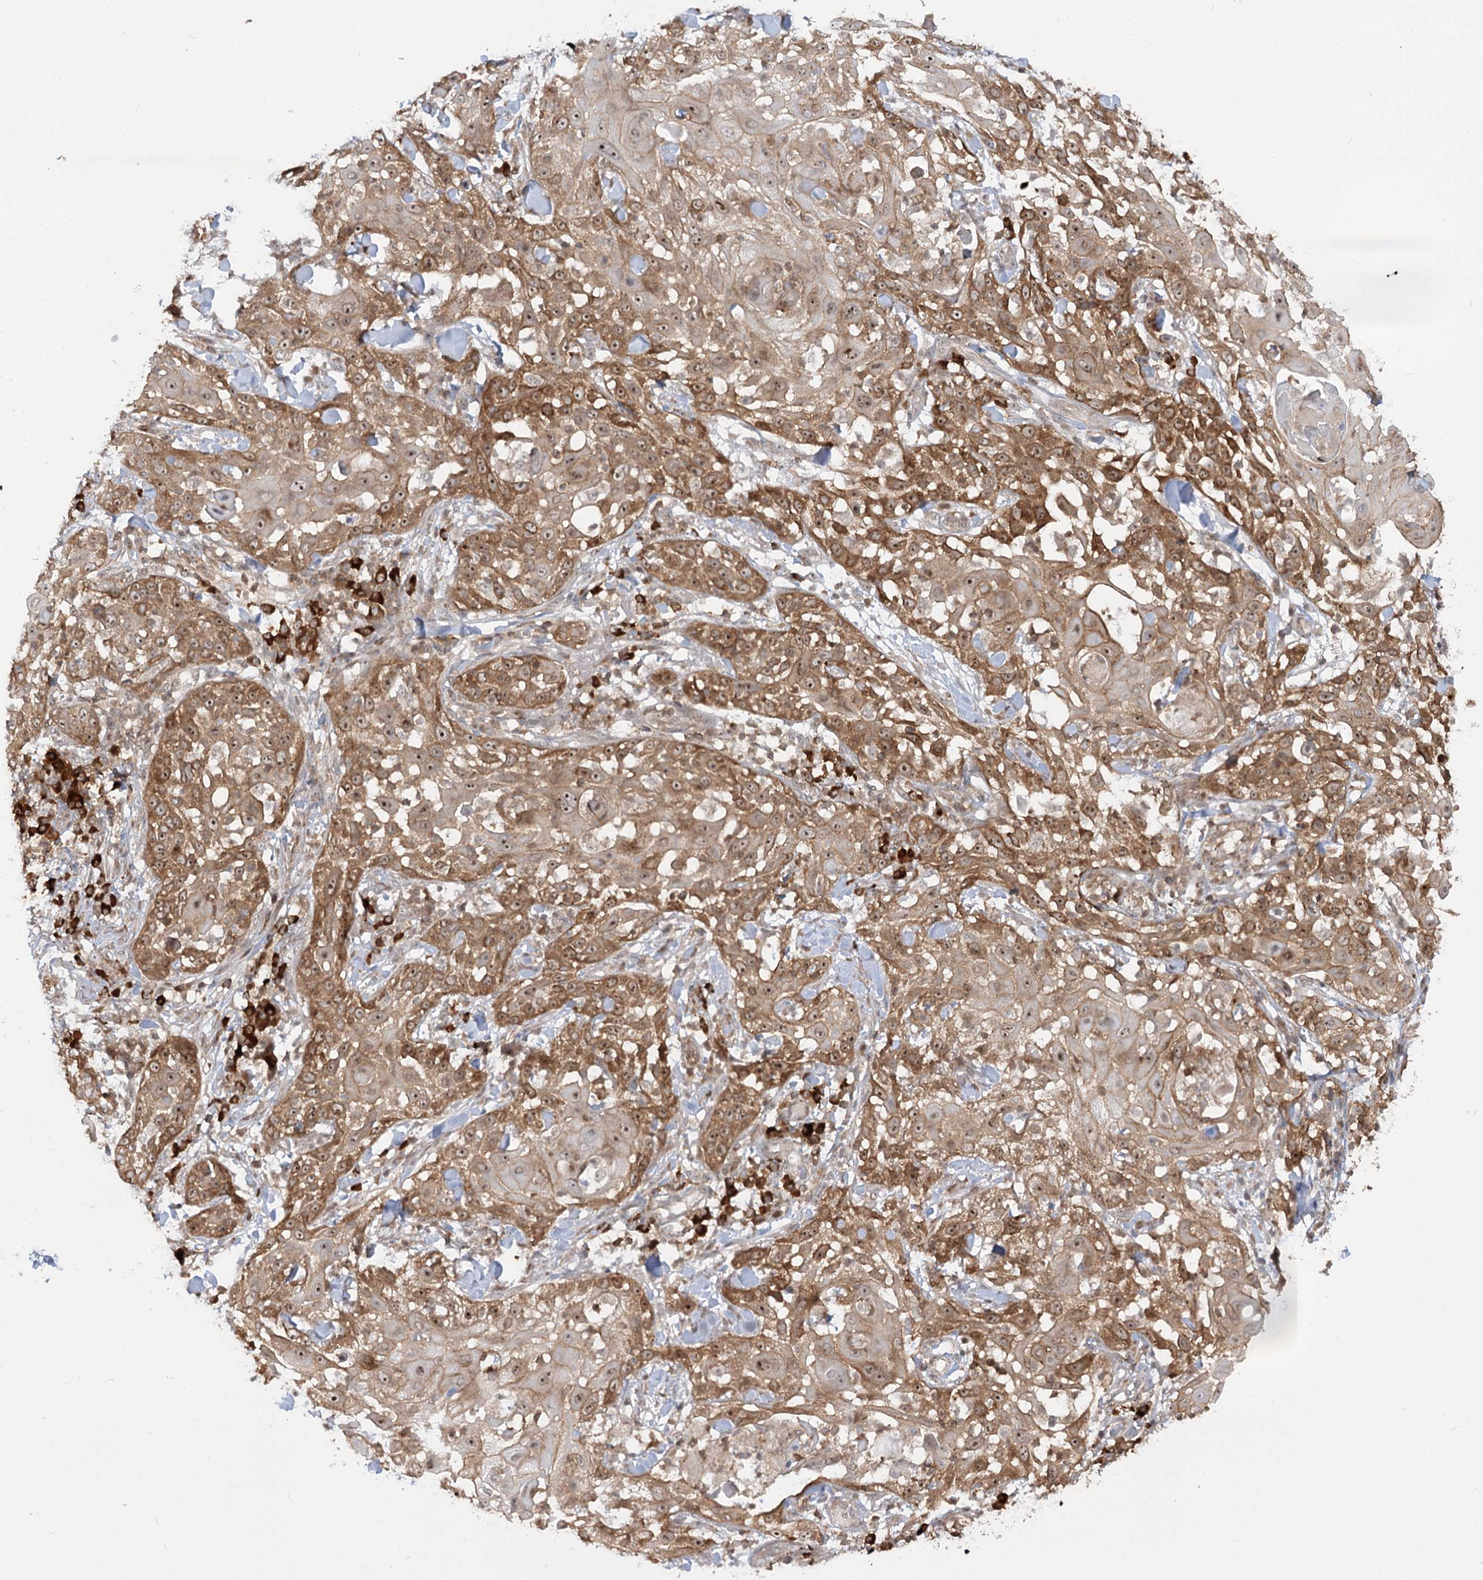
{"staining": {"intensity": "moderate", "quantity": ">75%", "location": "cytoplasmic/membranous,nuclear"}, "tissue": "skin cancer", "cell_type": "Tumor cells", "image_type": "cancer", "snomed": [{"axis": "morphology", "description": "Squamous cell carcinoma, NOS"}, {"axis": "topography", "description": "Skin"}], "caption": "This micrograph shows immunohistochemistry staining of skin squamous cell carcinoma, with medium moderate cytoplasmic/membranous and nuclear staining in approximately >75% of tumor cells.", "gene": "SYTL1", "patient": {"sex": "female", "age": 44}}